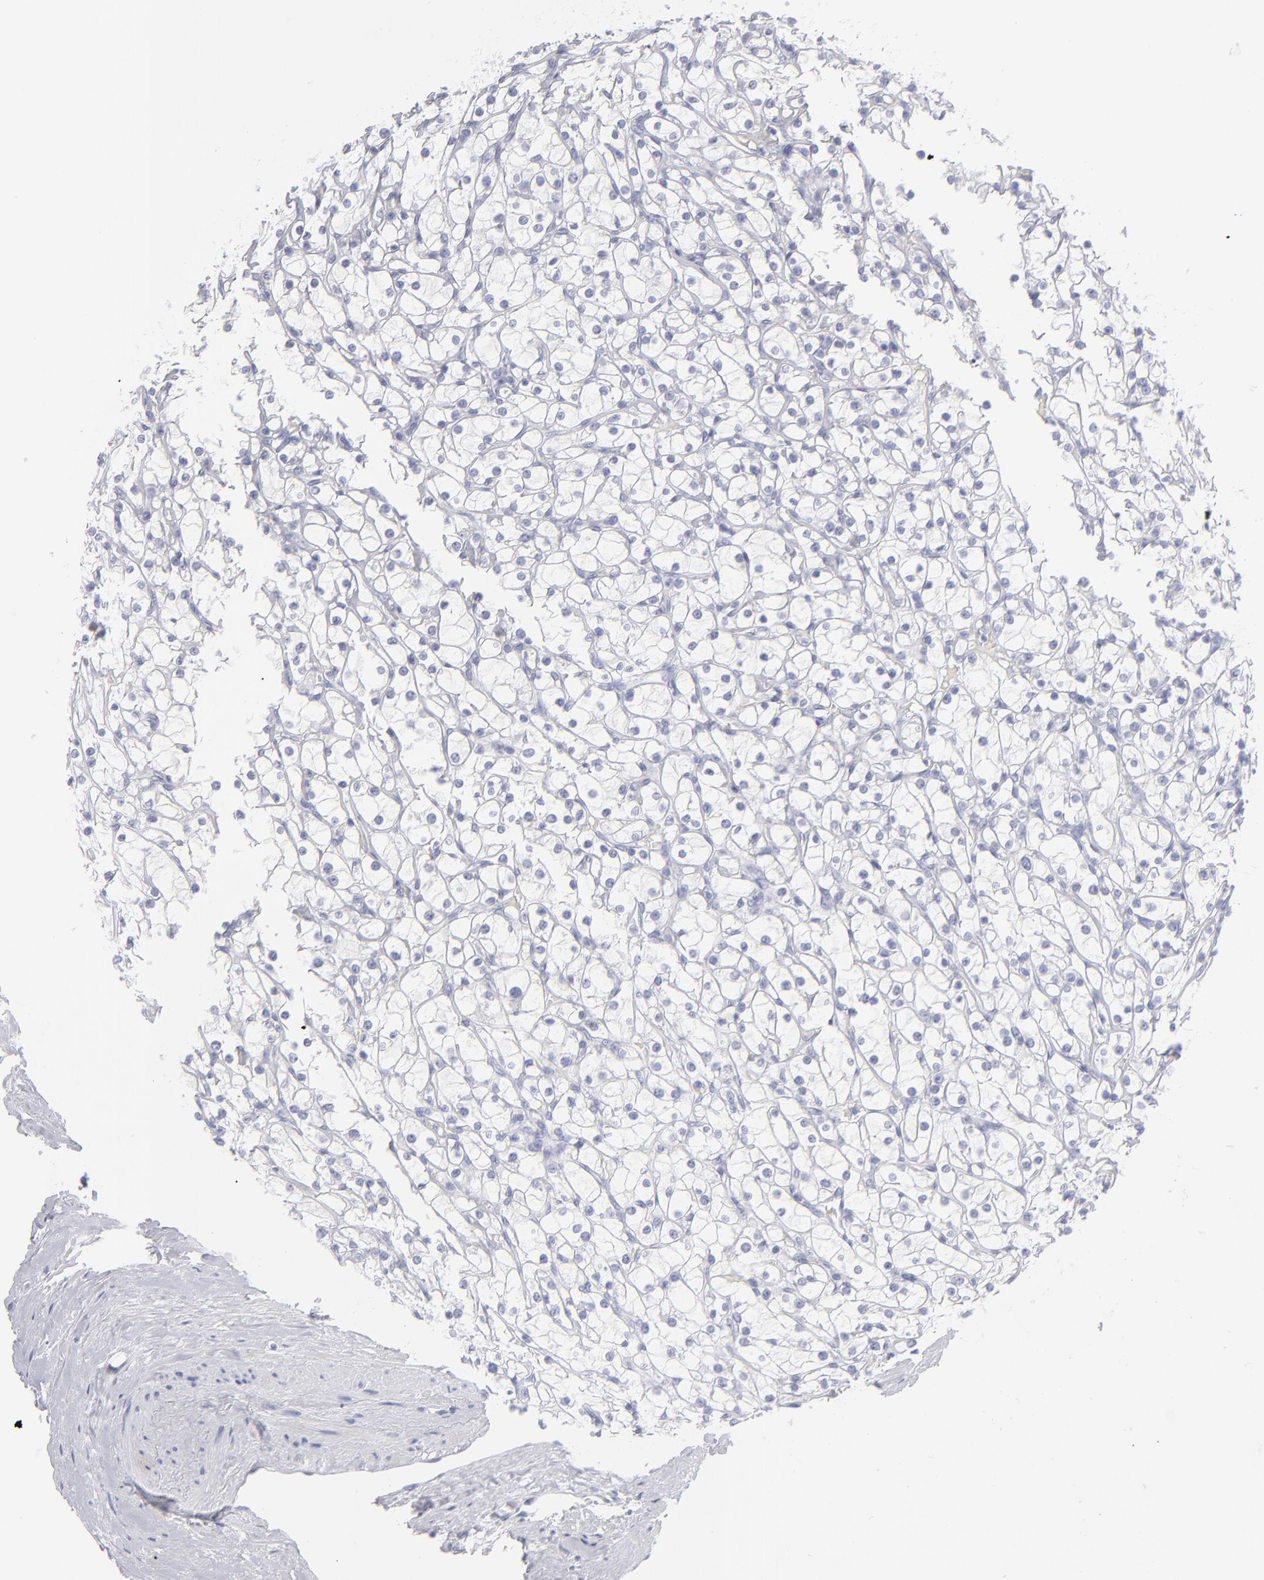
{"staining": {"intensity": "negative", "quantity": "none", "location": "none"}, "tissue": "renal cancer", "cell_type": "Tumor cells", "image_type": "cancer", "snomed": [{"axis": "morphology", "description": "Adenocarcinoma, NOS"}, {"axis": "topography", "description": "Kidney"}], "caption": "Micrograph shows no protein positivity in tumor cells of renal cancer (adenocarcinoma) tissue. (Immunohistochemistry, brightfield microscopy, high magnification).", "gene": "CALR", "patient": {"sex": "female", "age": 73}}